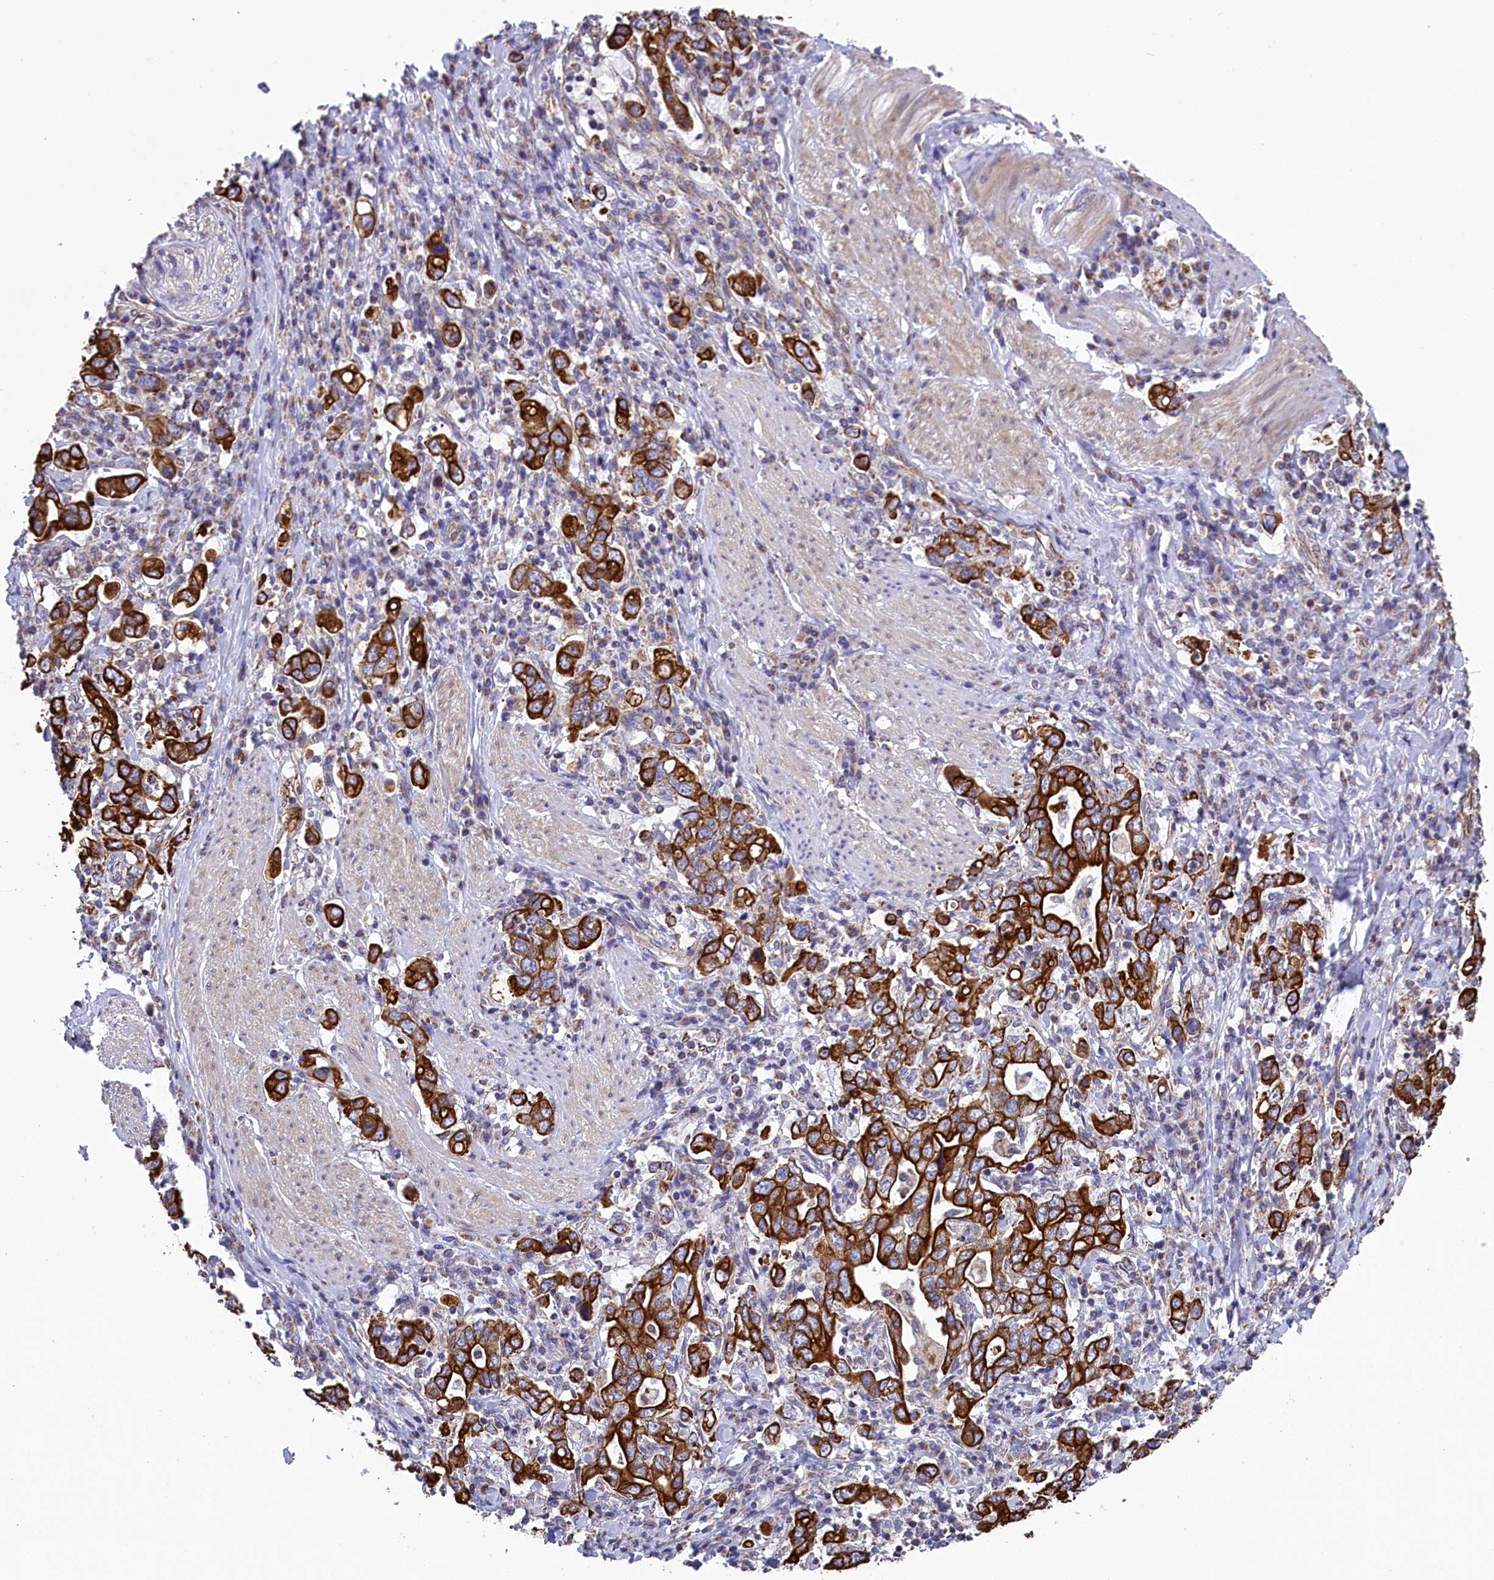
{"staining": {"intensity": "strong", "quantity": ">75%", "location": "cytoplasmic/membranous"}, "tissue": "stomach cancer", "cell_type": "Tumor cells", "image_type": "cancer", "snomed": [{"axis": "morphology", "description": "Adenocarcinoma, NOS"}, {"axis": "topography", "description": "Stomach, upper"}], "caption": "DAB (3,3'-diaminobenzidine) immunohistochemical staining of human stomach cancer (adenocarcinoma) reveals strong cytoplasmic/membranous protein staining in approximately >75% of tumor cells.", "gene": "GATB", "patient": {"sex": "male", "age": 62}}